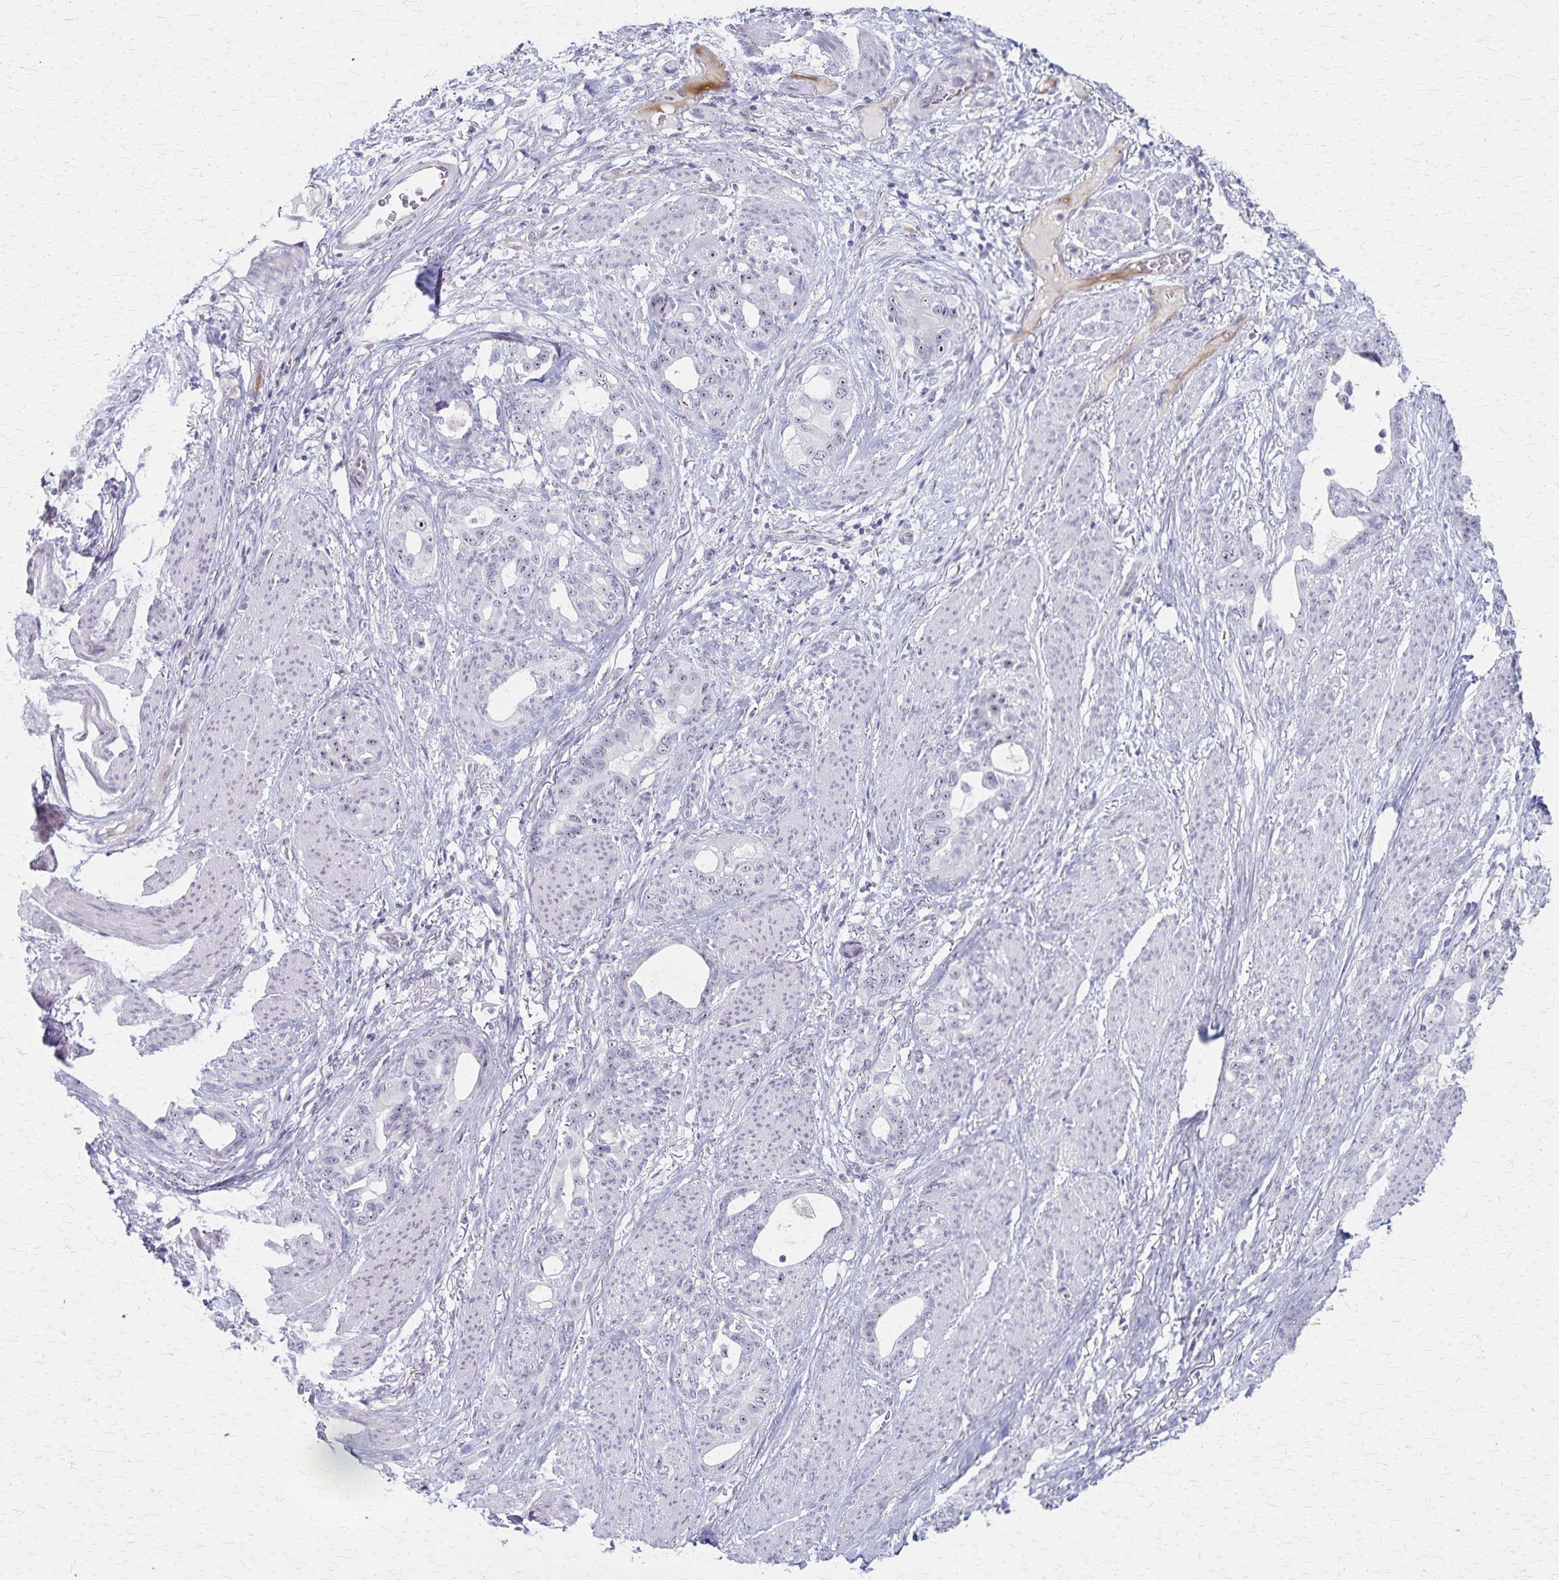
{"staining": {"intensity": "negative", "quantity": "none", "location": "none"}, "tissue": "stomach cancer", "cell_type": "Tumor cells", "image_type": "cancer", "snomed": [{"axis": "morphology", "description": "Normal tissue, NOS"}, {"axis": "morphology", "description": "Adenocarcinoma, NOS"}, {"axis": "topography", "description": "Esophagus"}, {"axis": "topography", "description": "Stomach, upper"}], "caption": "The histopathology image reveals no significant staining in tumor cells of stomach cancer (adenocarcinoma).", "gene": "DLK2", "patient": {"sex": "male", "age": 62}}